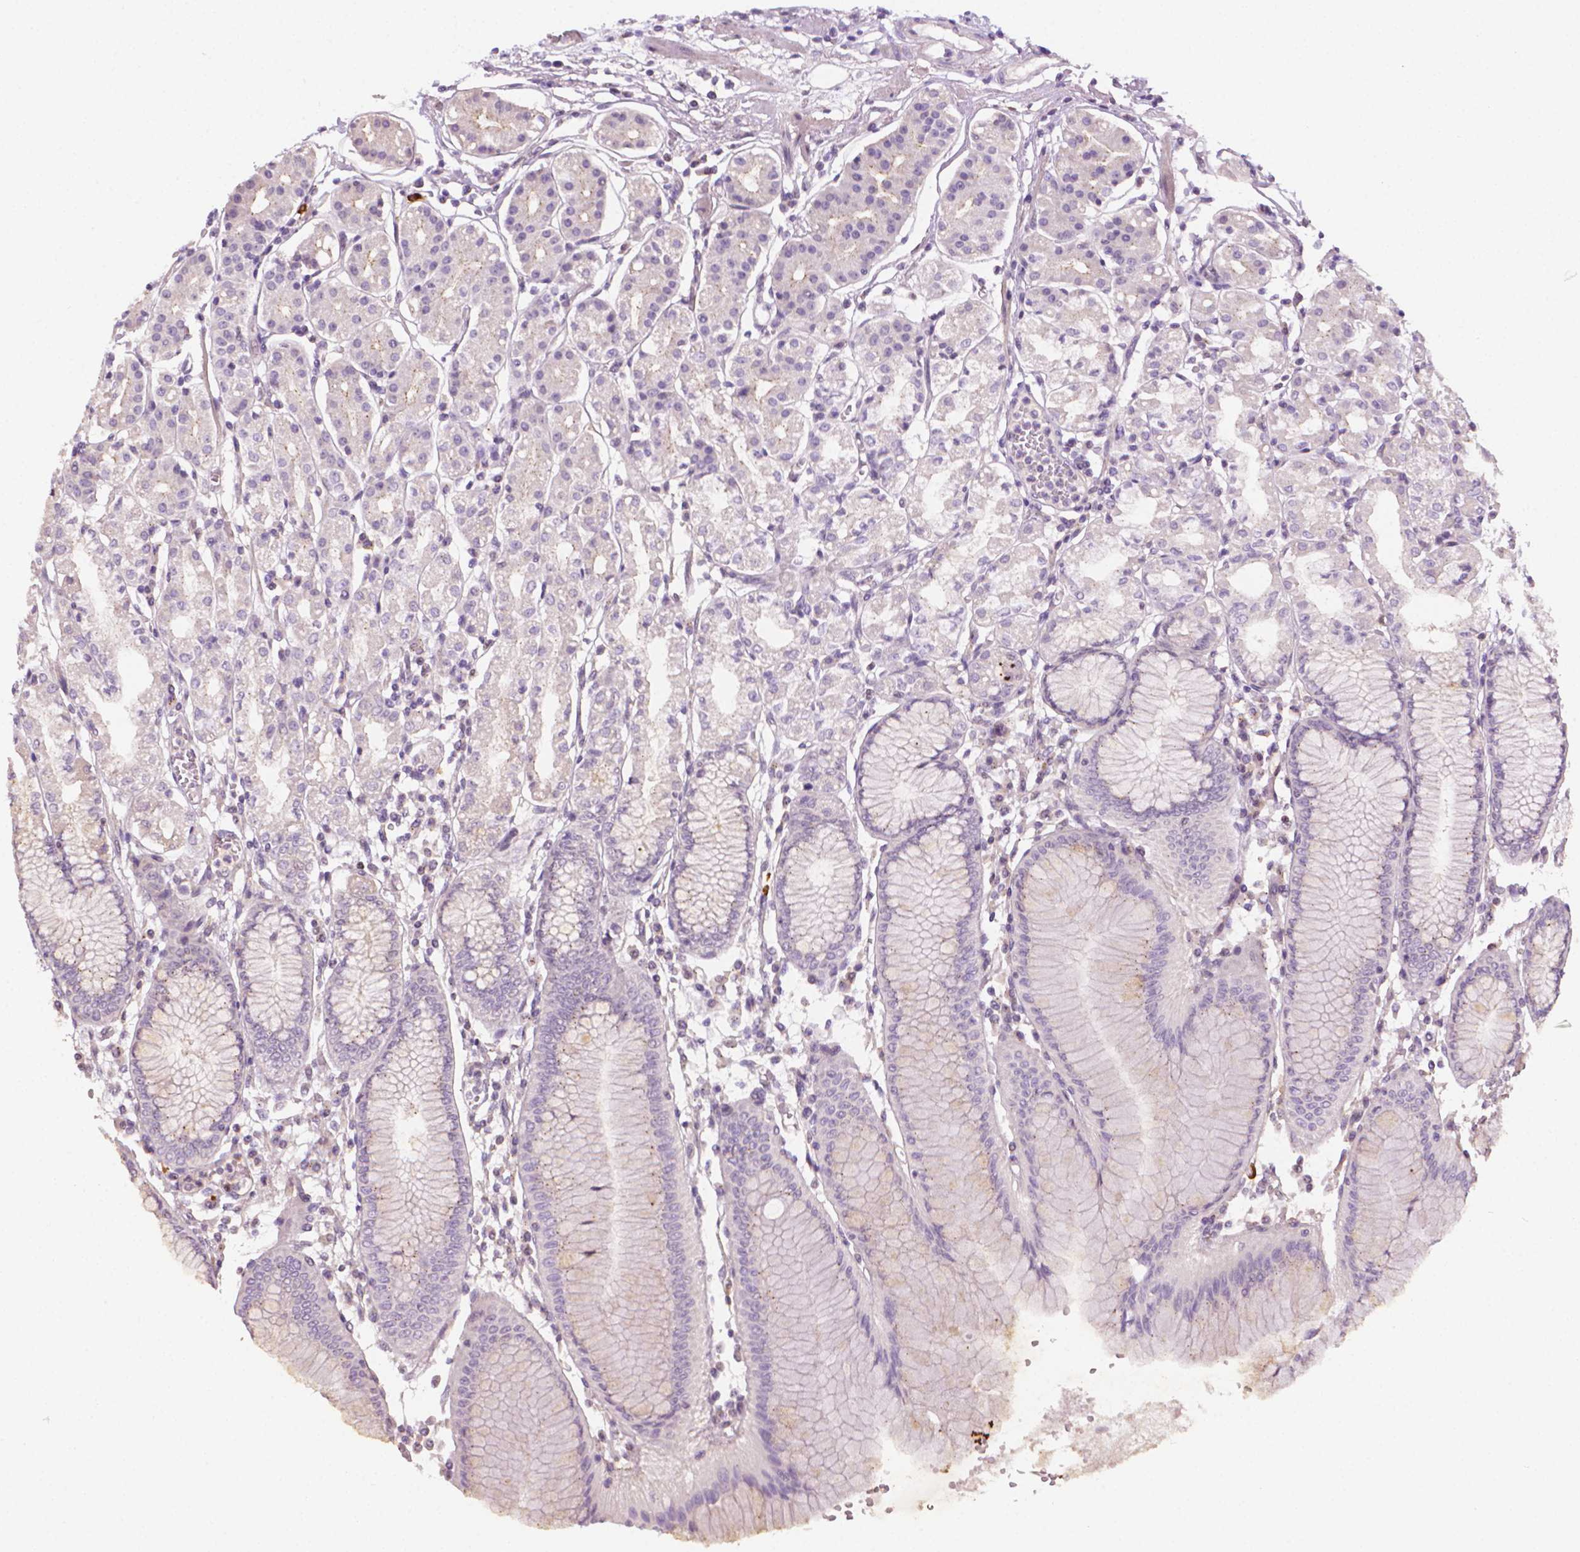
{"staining": {"intensity": "negative", "quantity": "none", "location": "none"}, "tissue": "stomach", "cell_type": "Glandular cells", "image_type": "normal", "snomed": [{"axis": "morphology", "description": "Normal tissue, NOS"}, {"axis": "topography", "description": "Skeletal muscle"}, {"axis": "topography", "description": "Stomach"}], "caption": "Immunohistochemical staining of normal human stomach demonstrates no significant positivity in glandular cells.", "gene": "NCAN", "patient": {"sex": "female", "age": 57}}